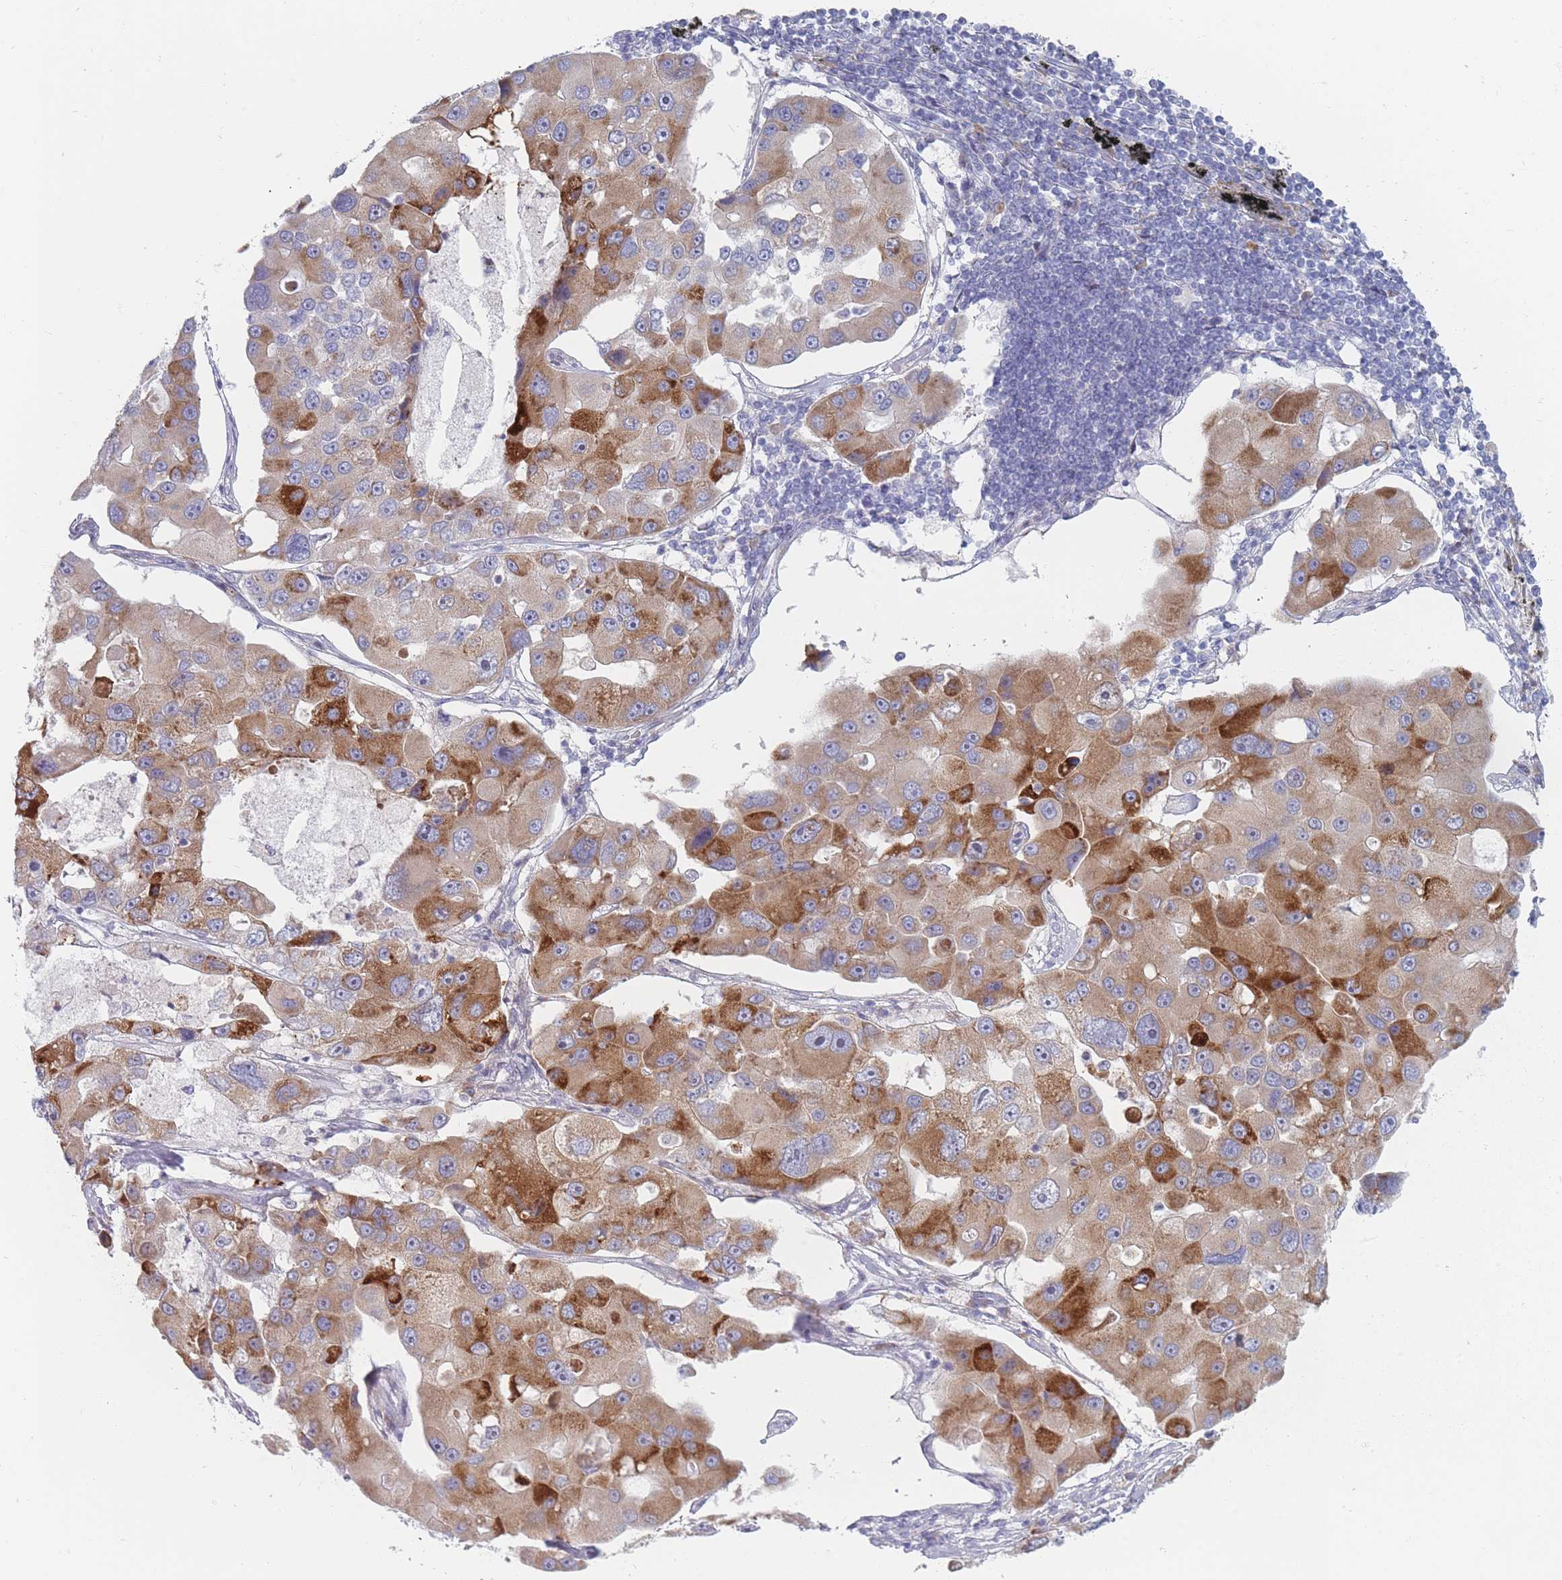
{"staining": {"intensity": "strong", "quantity": "25%-75%", "location": "cytoplasmic/membranous"}, "tissue": "lung cancer", "cell_type": "Tumor cells", "image_type": "cancer", "snomed": [{"axis": "morphology", "description": "Adenocarcinoma, NOS"}, {"axis": "topography", "description": "Lung"}], "caption": "Lung adenocarcinoma was stained to show a protein in brown. There is high levels of strong cytoplasmic/membranous staining in approximately 25%-75% of tumor cells.", "gene": "SPATS1", "patient": {"sex": "female", "age": 54}}